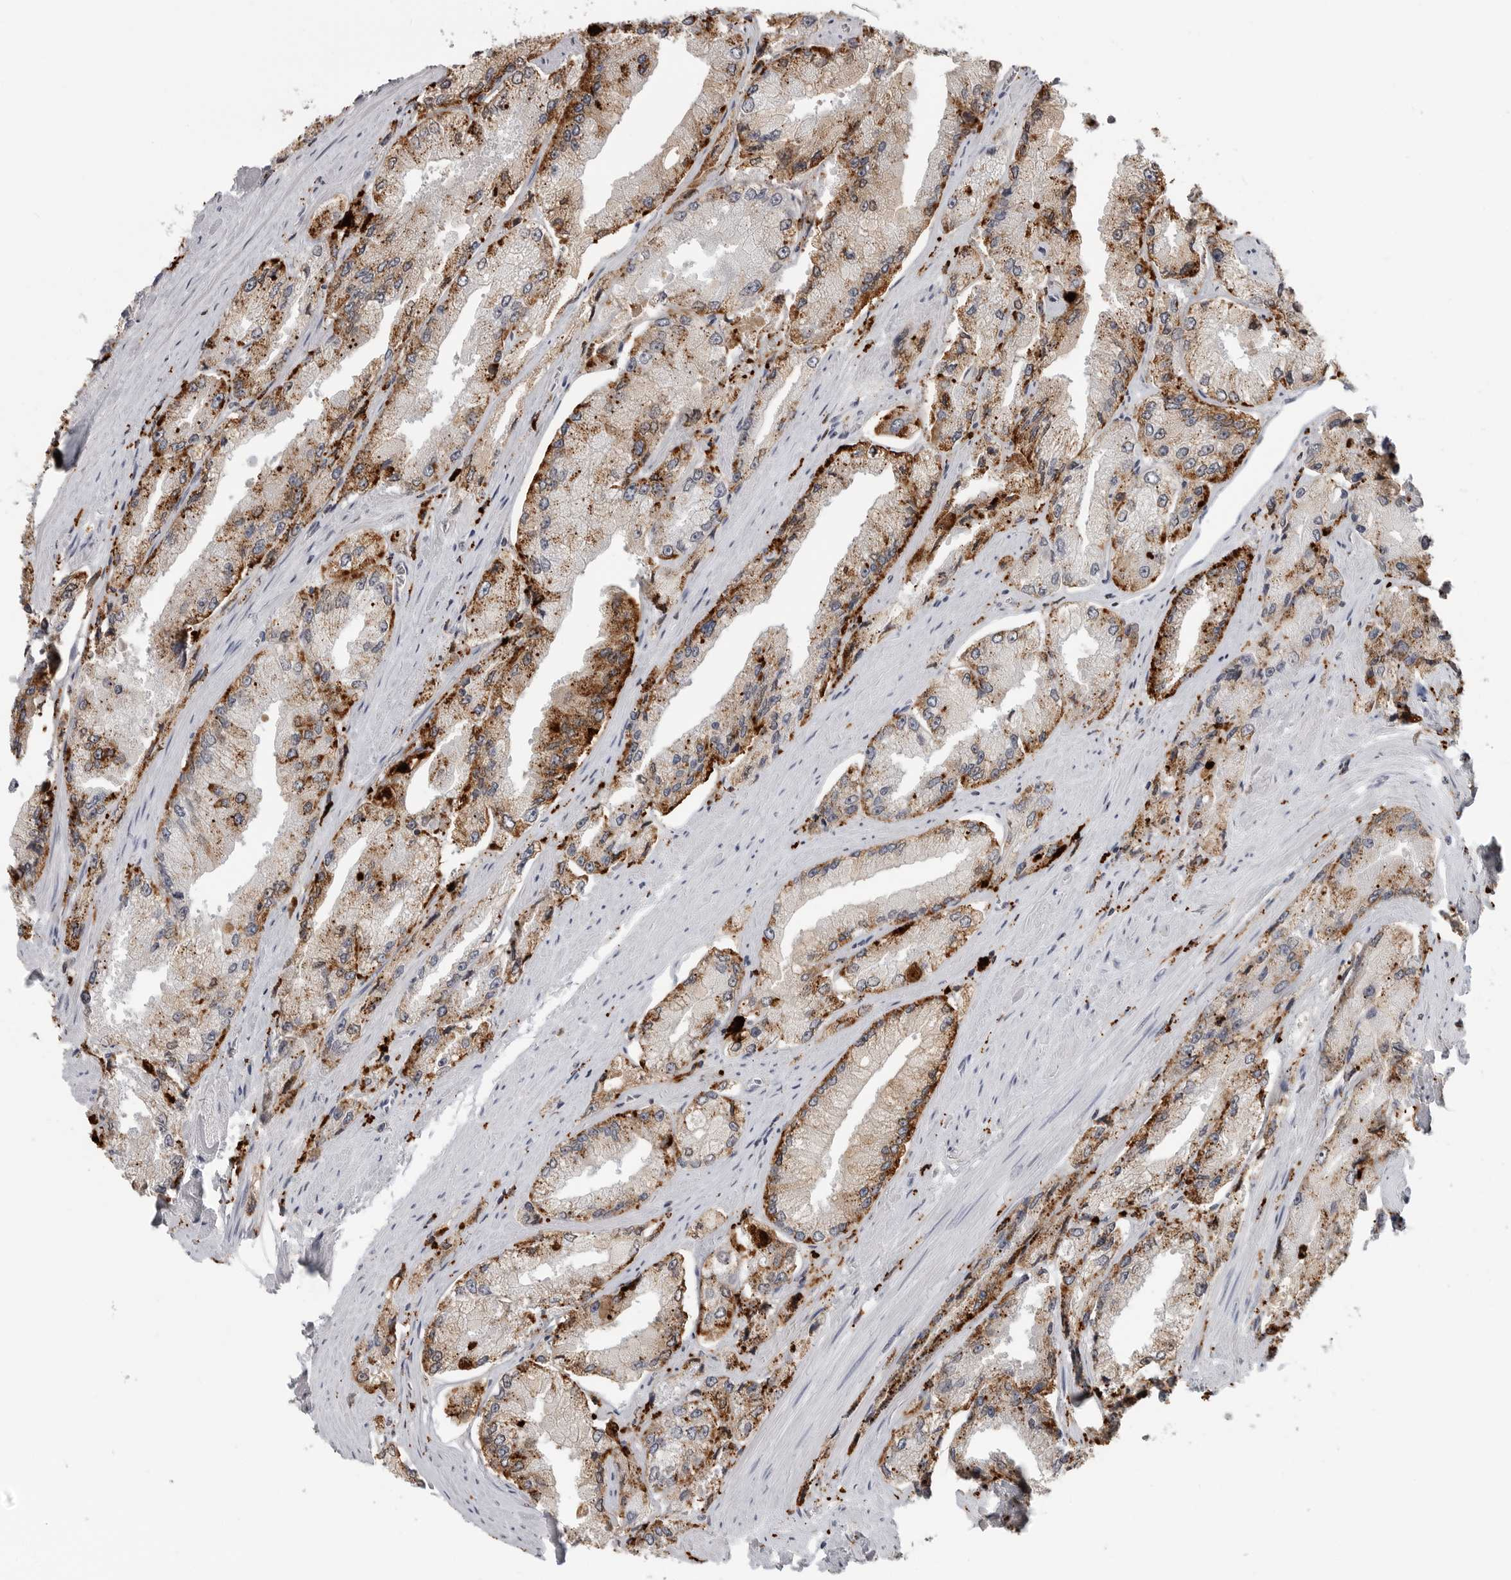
{"staining": {"intensity": "moderate", "quantity": ">75%", "location": "cytoplasmic/membranous"}, "tissue": "prostate cancer", "cell_type": "Tumor cells", "image_type": "cancer", "snomed": [{"axis": "morphology", "description": "Adenocarcinoma, High grade"}, {"axis": "topography", "description": "Prostate"}], "caption": "Immunohistochemical staining of human prostate adenocarcinoma (high-grade) reveals medium levels of moderate cytoplasmic/membranous staining in approximately >75% of tumor cells. Nuclei are stained in blue.", "gene": "IFI30", "patient": {"sex": "male", "age": 58}}